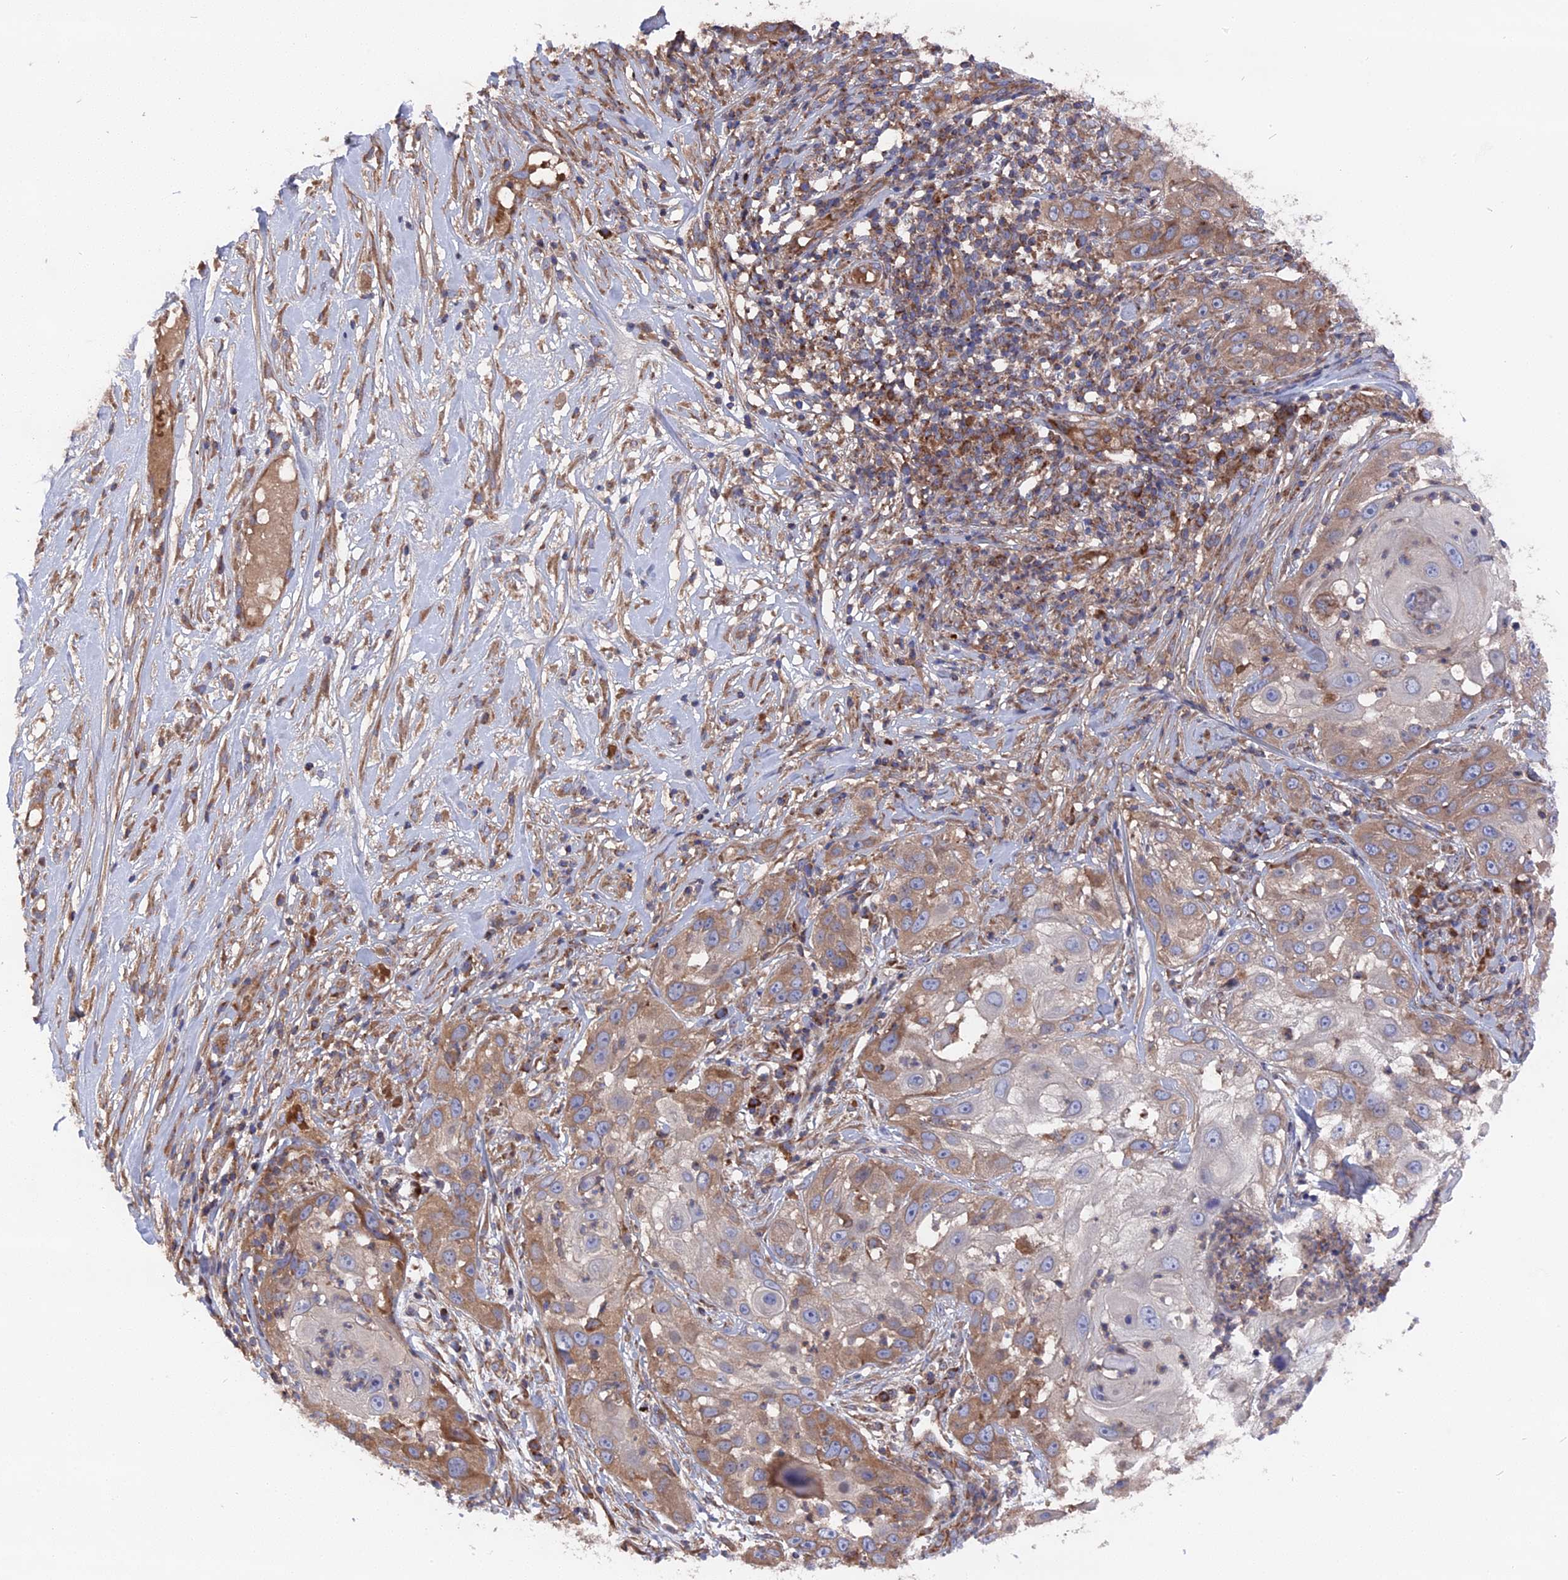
{"staining": {"intensity": "moderate", "quantity": "25%-75%", "location": "cytoplasmic/membranous"}, "tissue": "skin cancer", "cell_type": "Tumor cells", "image_type": "cancer", "snomed": [{"axis": "morphology", "description": "Squamous cell carcinoma, NOS"}, {"axis": "topography", "description": "Skin"}], "caption": "Moderate cytoplasmic/membranous staining for a protein is seen in approximately 25%-75% of tumor cells of skin cancer using IHC.", "gene": "TELO2", "patient": {"sex": "female", "age": 44}}